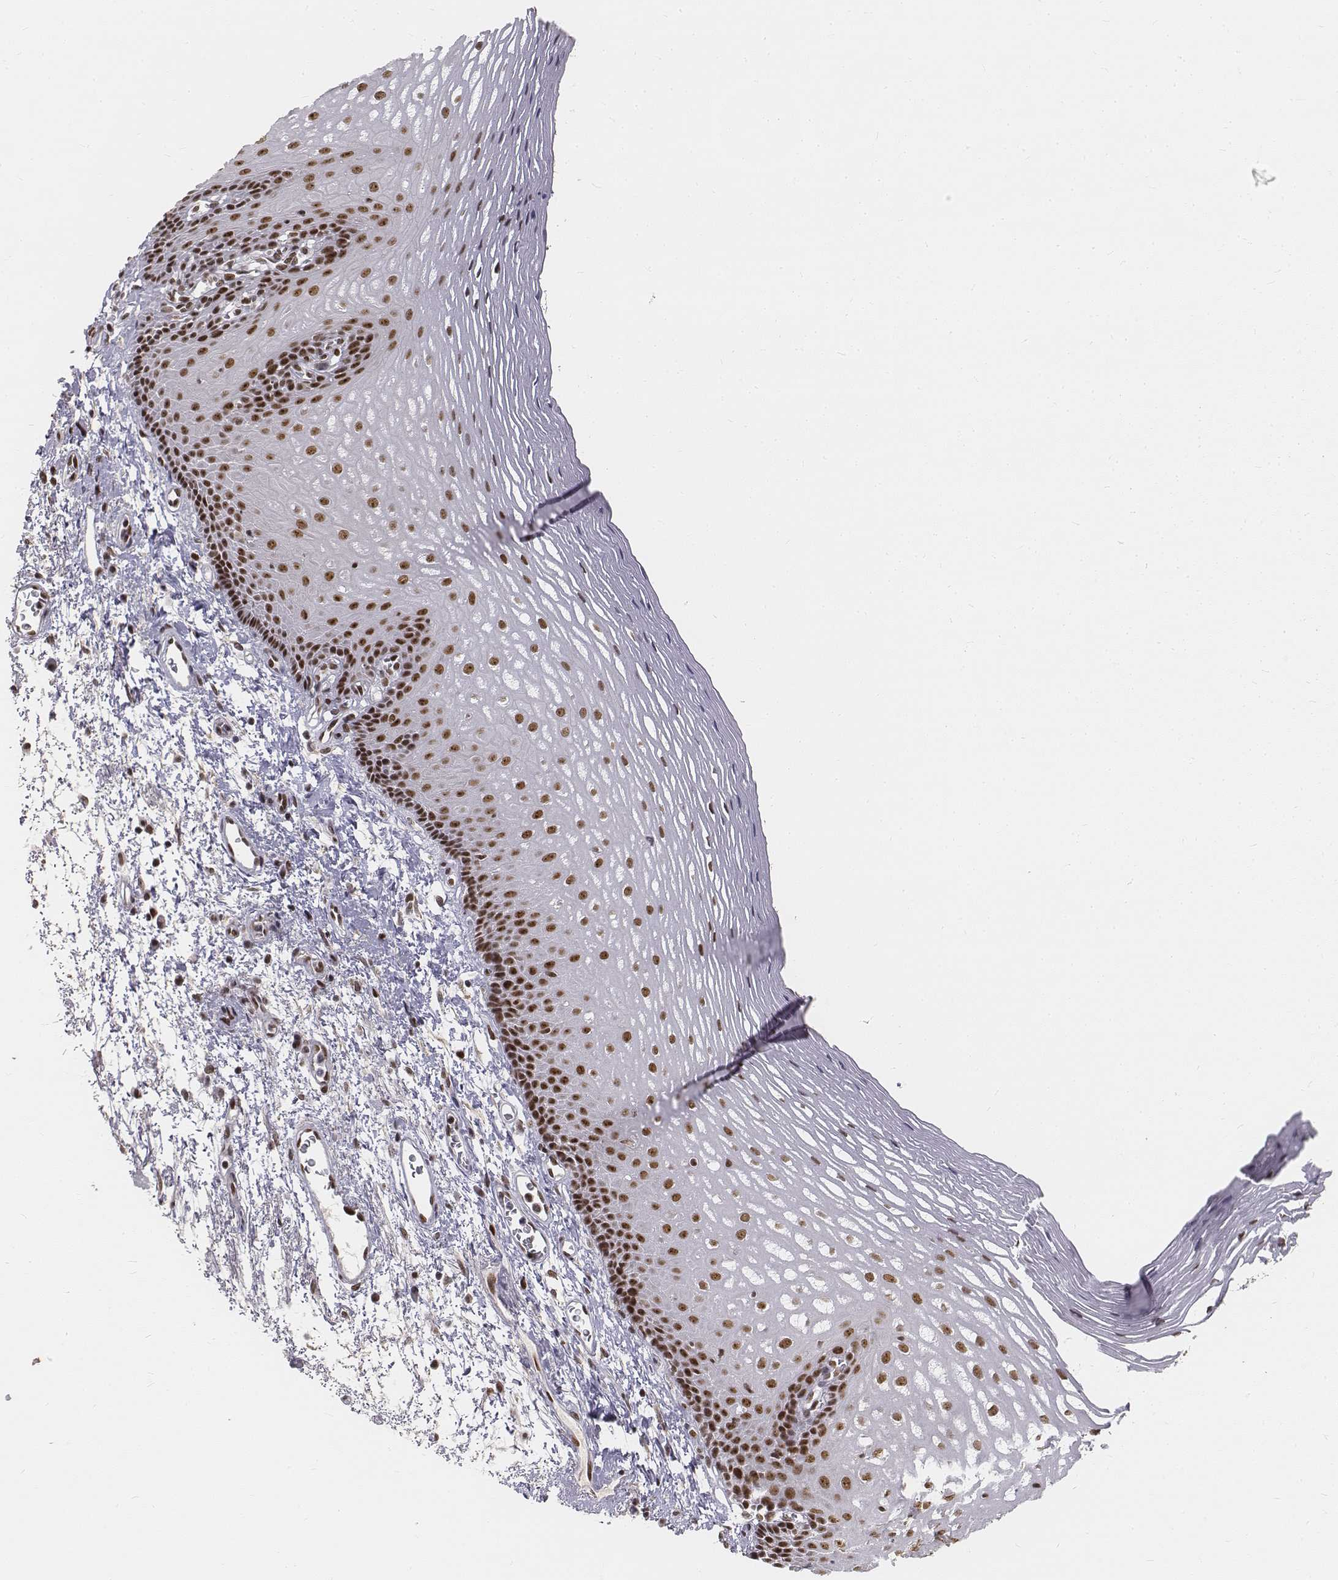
{"staining": {"intensity": "strong", "quantity": ">75%", "location": "nuclear"}, "tissue": "esophagus", "cell_type": "Squamous epithelial cells", "image_type": "normal", "snomed": [{"axis": "morphology", "description": "Normal tissue, NOS"}, {"axis": "topography", "description": "Esophagus"}], "caption": "This is a histology image of immunohistochemistry staining of benign esophagus, which shows strong staining in the nuclear of squamous epithelial cells.", "gene": "PHF6", "patient": {"sex": "male", "age": 76}}